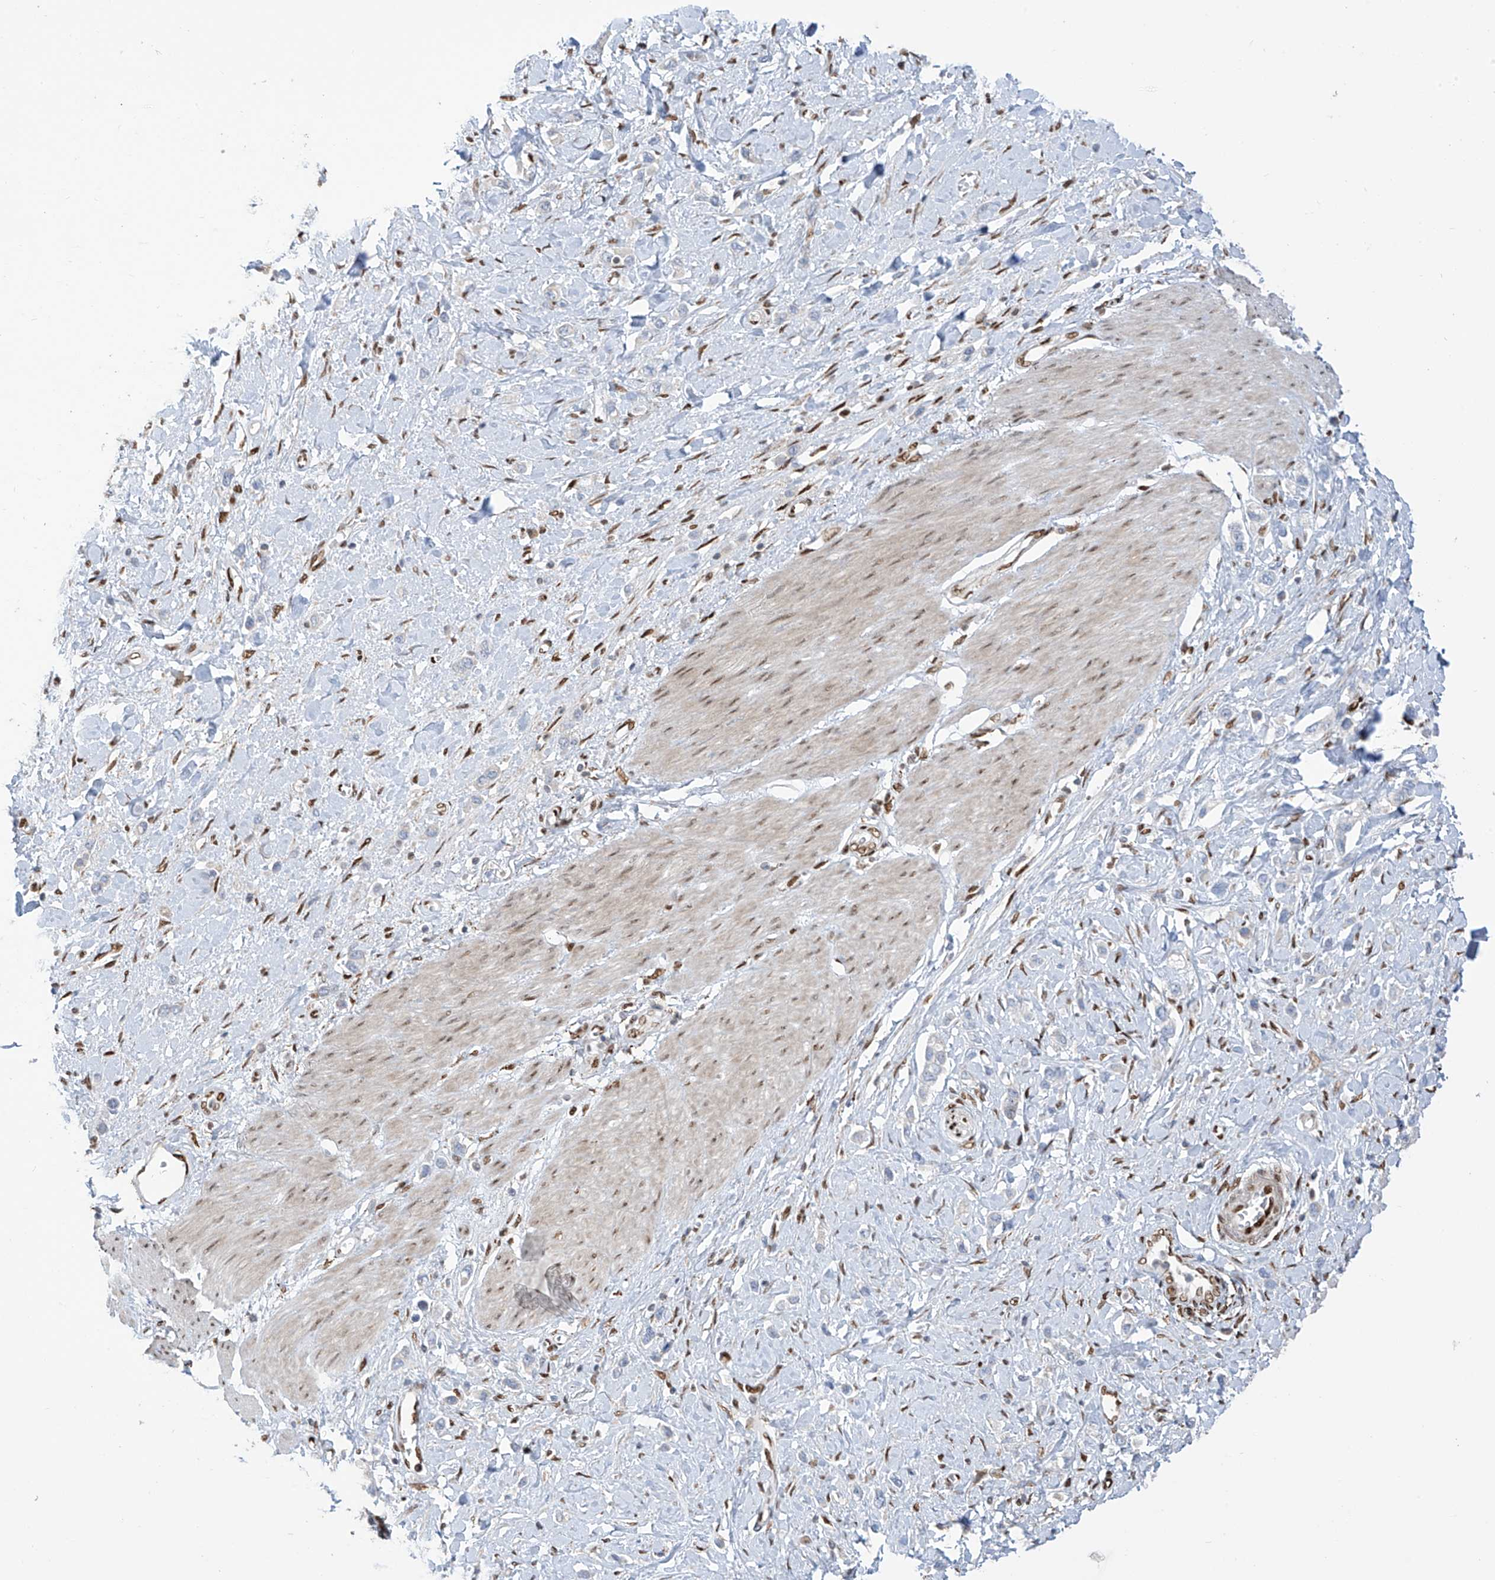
{"staining": {"intensity": "negative", "quantity": "none", "location": "none"}, "tissue": "stomach cancer", "cell_type": "Tumor cells", "image_type": "cancer", "snomed": [{"axis": "morphology", "description": "Normal tissue, NOS"}, {"axis": "morphology", "description": "Adenocarcinoma, NOS"}, {"axis": "topography", "description": "Stomach, upper"}, {"axis": "topography", "description": "Stomach"}], "caption": "Tumor cells are negative for brown protein staining in adenocarcinoma (stomach). (DAB immunohistochemistry visualized using brightfield microscopy, high magnification).", "gene": "PM20D2", "patient": {"sex": "female", "age": 65}}